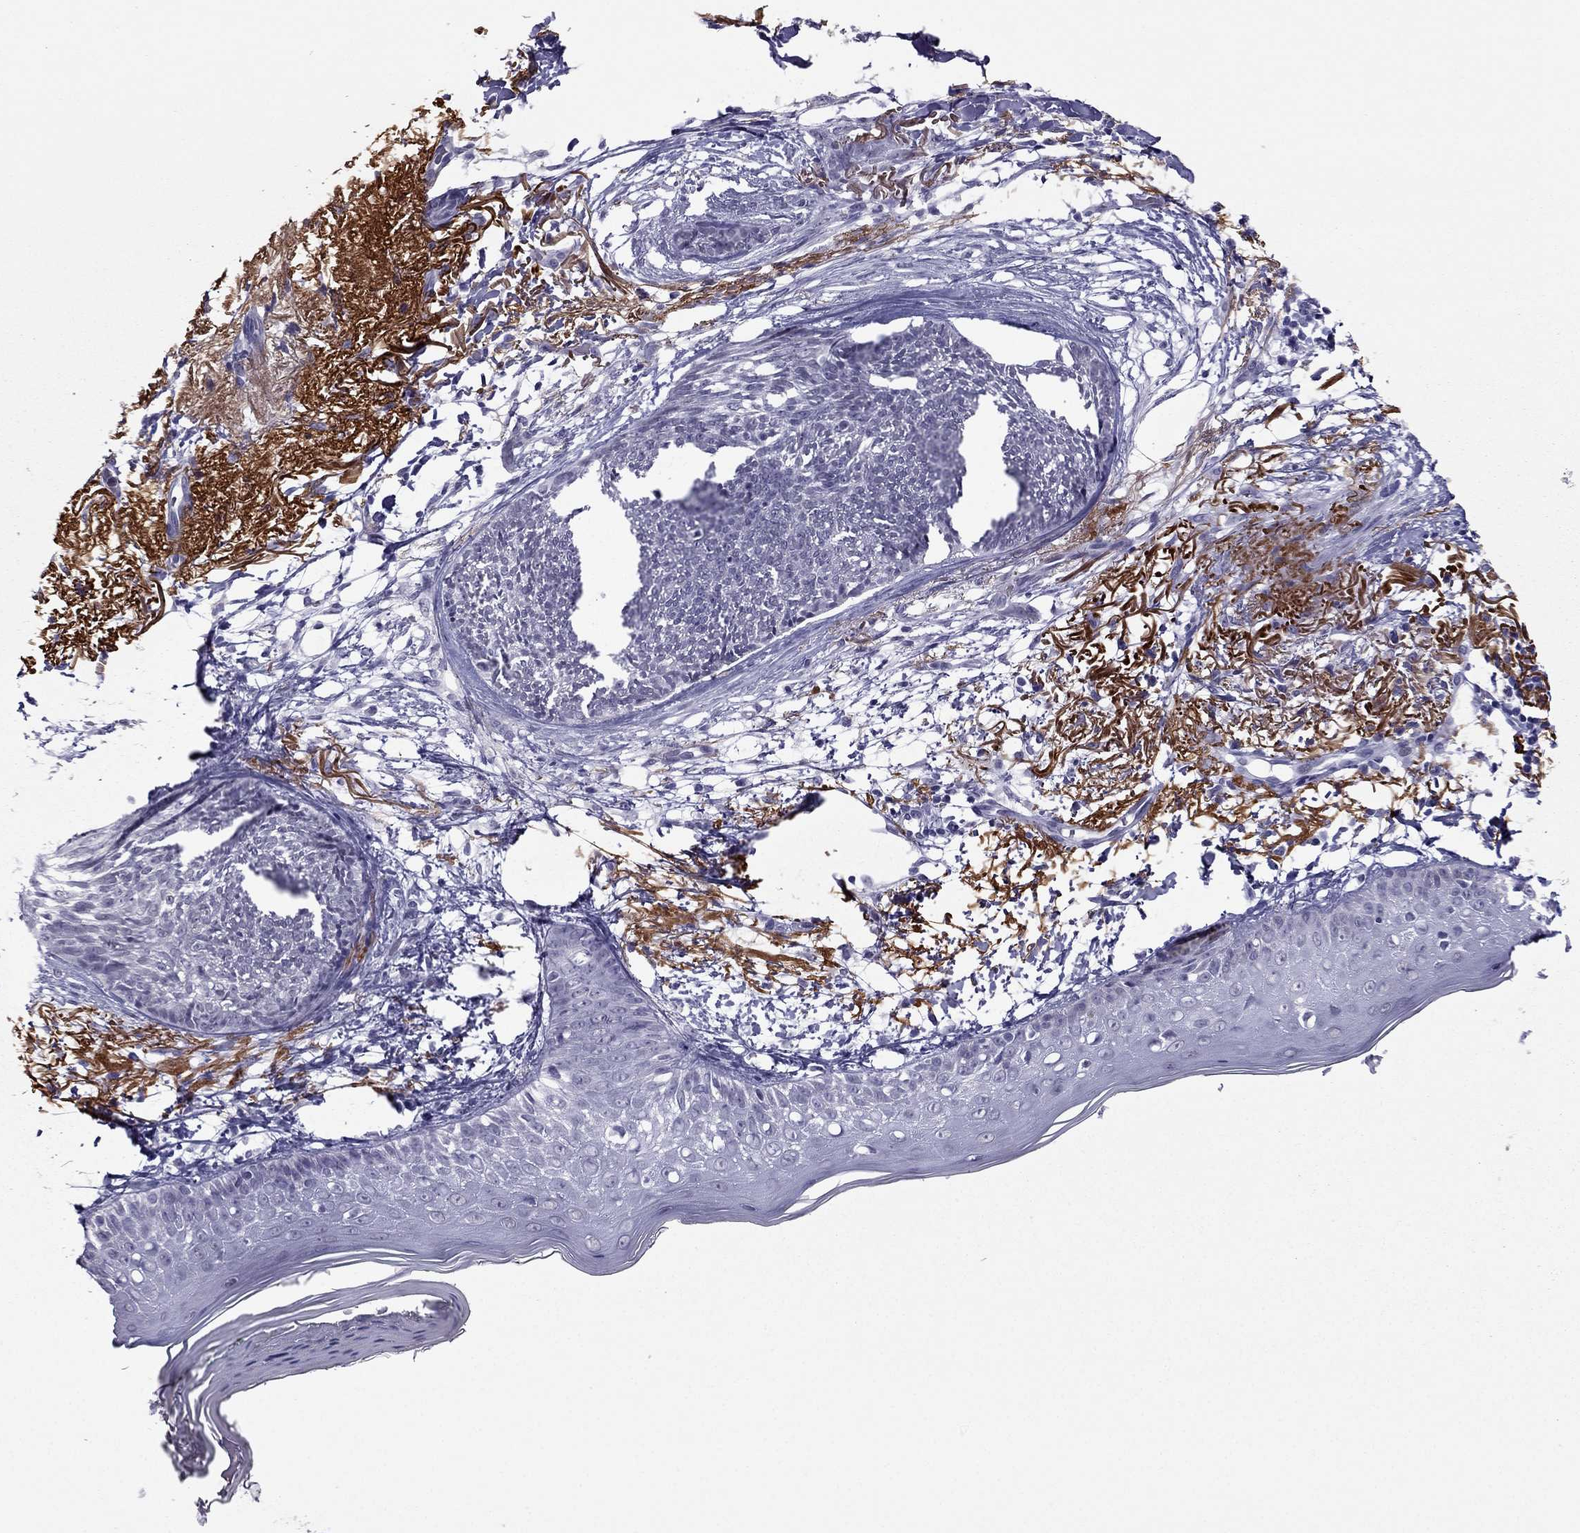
{"staining": {"intensity": "negative", "quantity": "none", "location": "none"}, "tissue": "skin cancer", "cell_type": "Tumor cells", "image_type": "cancer", "snomed": [{"axis": "morphology", "description": "Normal tissue, NOS"}, {"axis": "morphology", "description": "Basal cell carcinoma"}, {"axis": "topography", "description": "Skin"}], "caption": "Tumor cells show no significant protein positivity in skin cancer.", "gene": "MYLK3", "patient": {"sex": "male", "age": 84}}